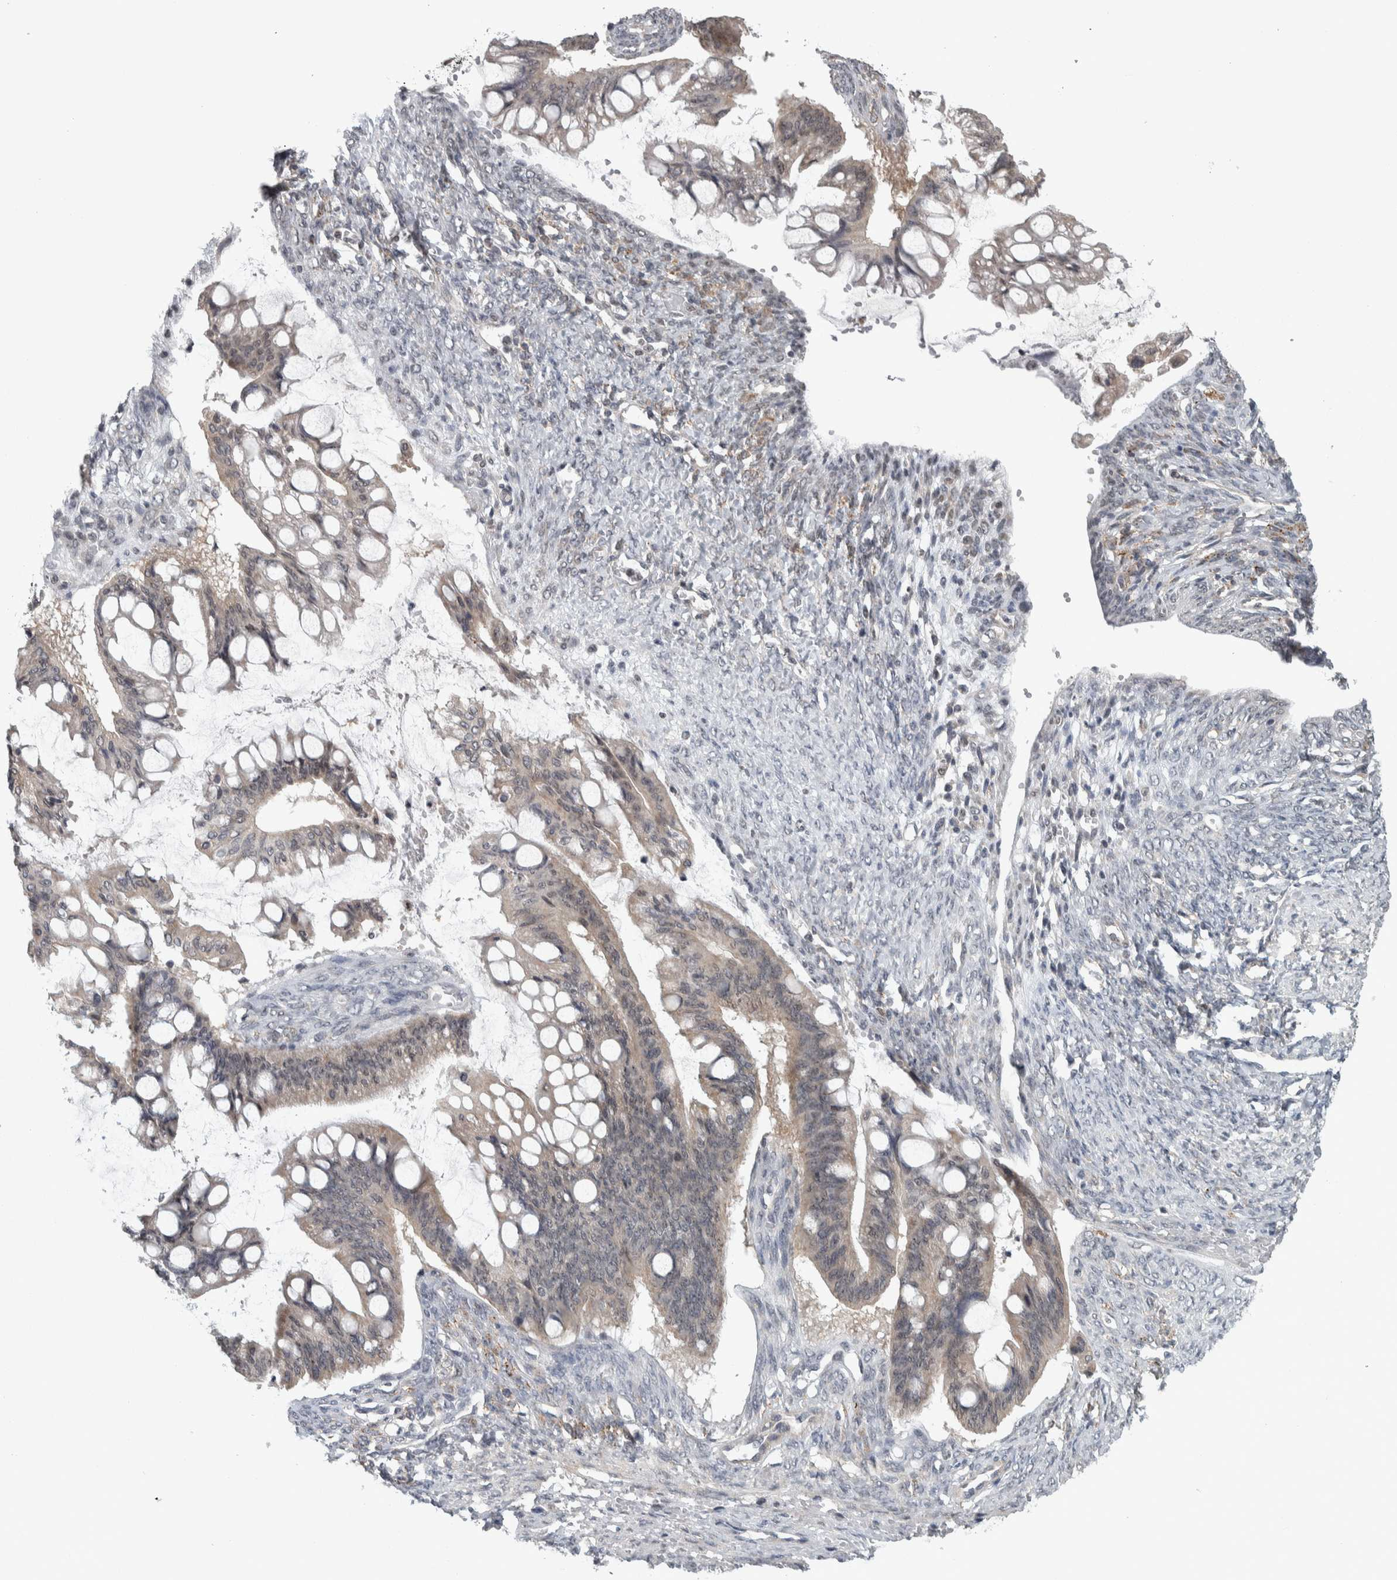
{"staining": {"intensity": "weak", "quantity": "<25%", "location": "cytoplasmic/membranous"}, "tissue": "ovarian cancer", "cell_type": "Tumor cells", "image_type": "cancer", "snomed": [{"axis": "morphology", "description": "Cystadenocarcinoma, mucinous, NOS"}, {"axis": "topography", "description": "Ovary"}], "caption": "Tumor cells are negative for brown protein staining in mucinous cystadenocarcinoma (ovarian).", "gene": "CWC27", "patient": {"sex": "female", "age": 73}}